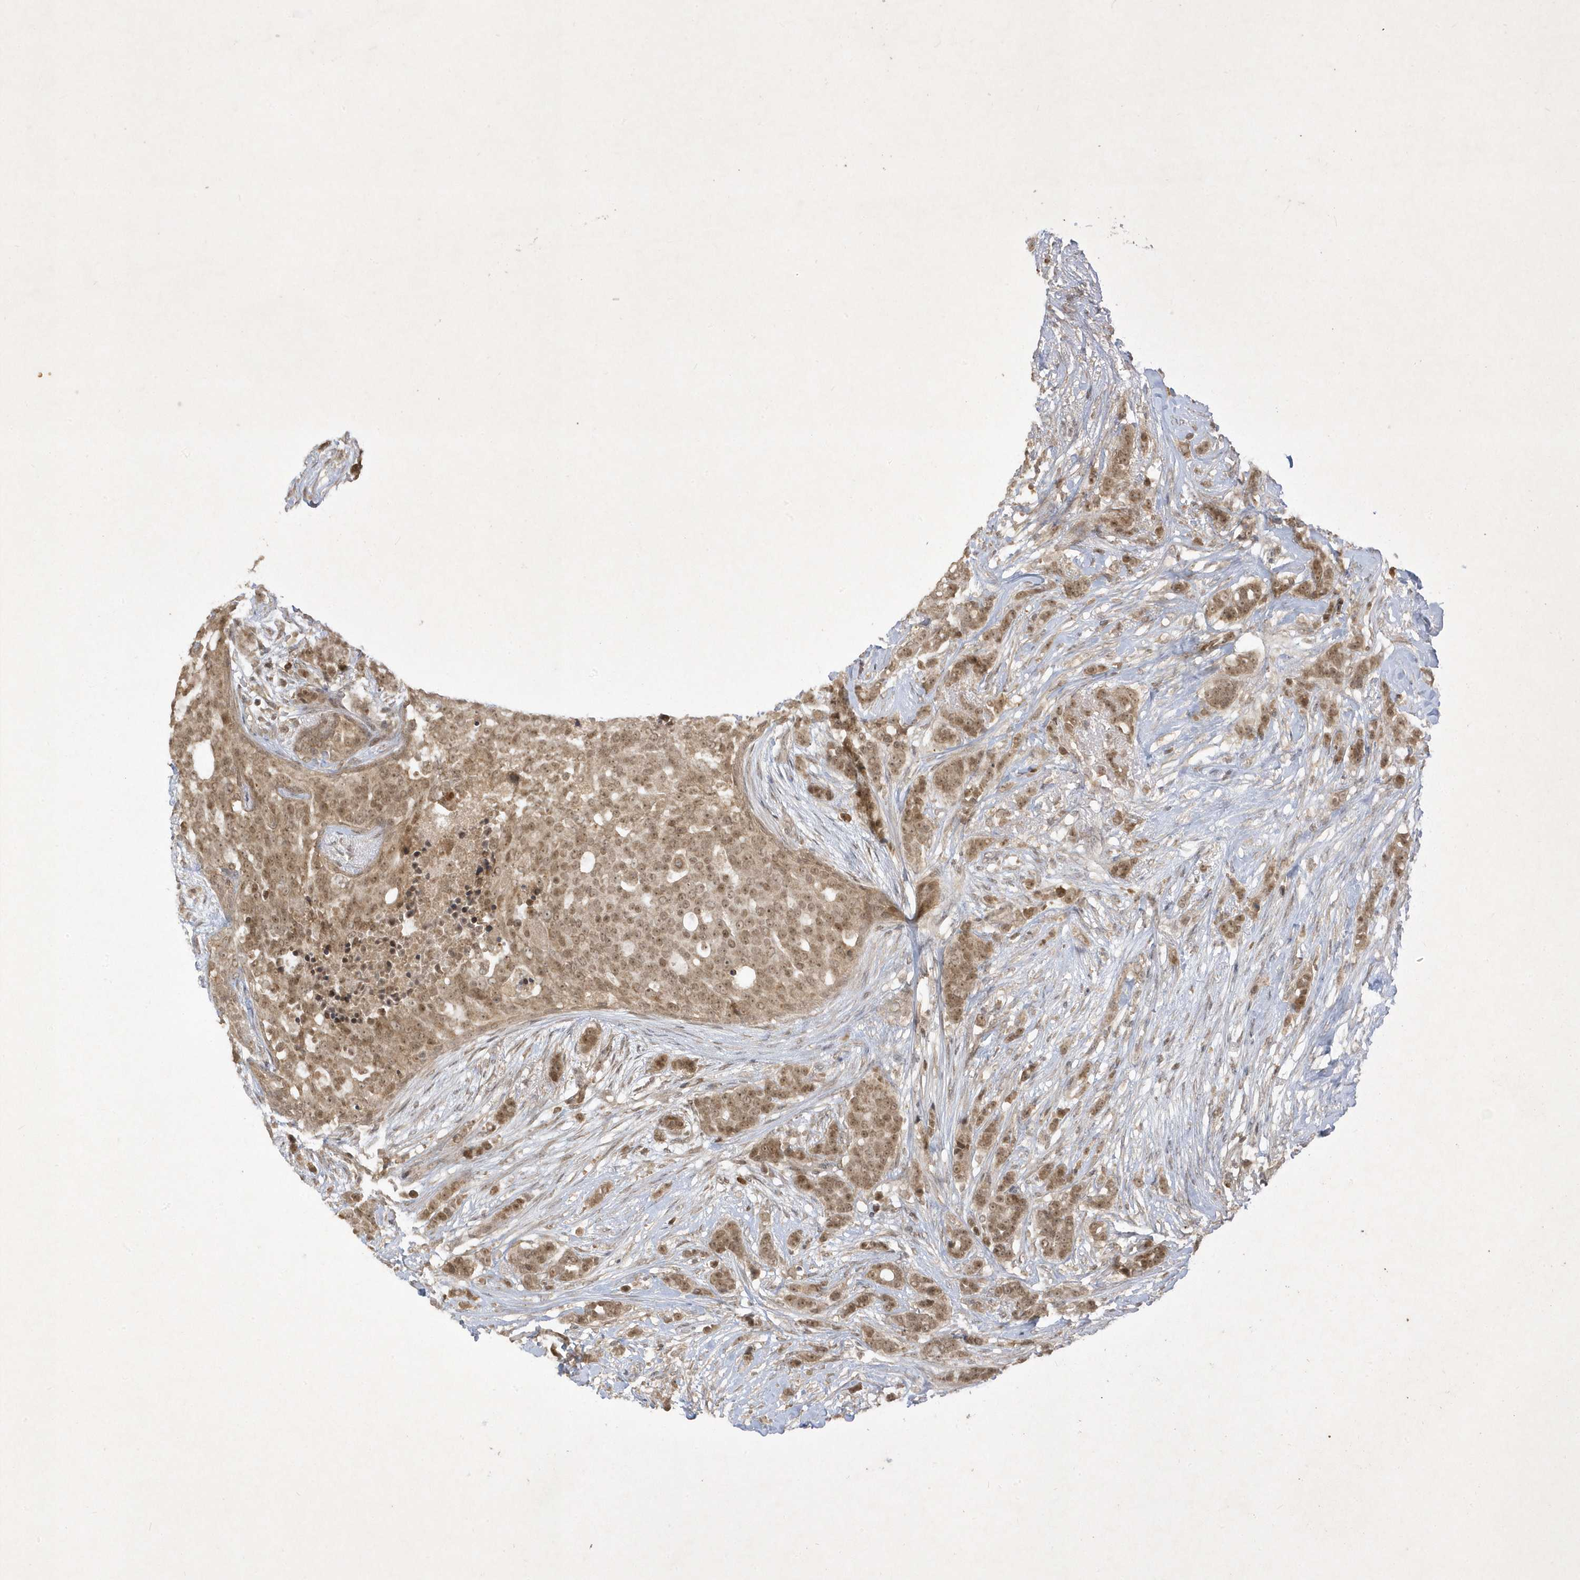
{"staining": {"intensity": "moderate", "quantity": ">75%", "location": "cytoplasmic/membranous,nuclear"}, "tissue": "breast cancer", "cell_type": "Tumor cells", "image_type": "cancer", "snomed": [{"axis": "morphology", "description": "Lobular carcinoma"}, {"axis": "topography", "description": "Breast"}], "caption": "A histopathology image of human breast cancer stained for a protein displays moderate cytoplasmic/membranous and nuclear brown staining in tumor cells.", "gene": "ZNF213", "patient": {"sex": "female", "age": 51}}